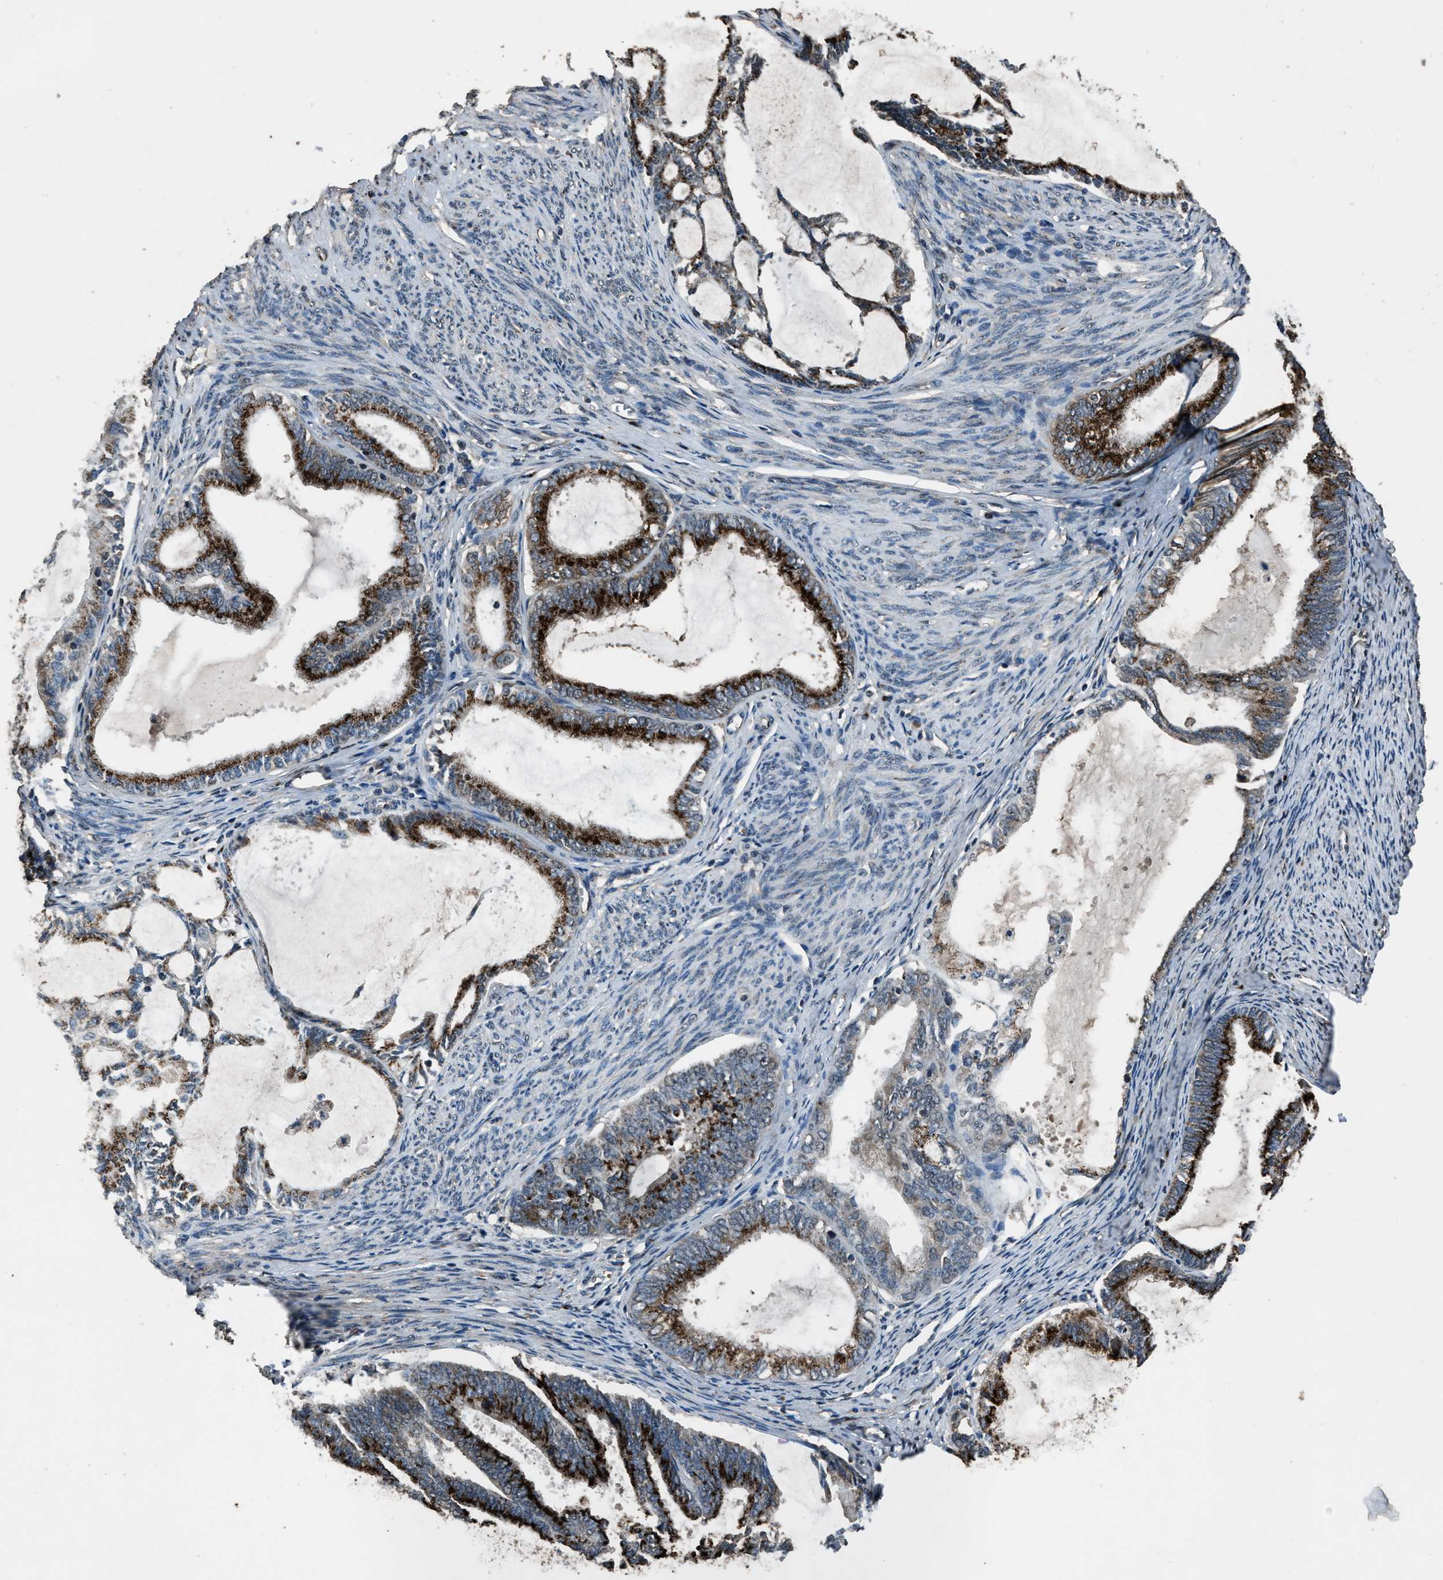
{"staining": {"intensity": "strong", "quantity": ">75%", "location": "cytoplasmic/membranous"}, "tissue": "endometrial cancer", "cell_type": "Tumor cells", "image_type": "cancer", "snomed": [{"axis": "morphology", "description": "Adenocarcinoma, NOS"}, {"axis": "topography", "description": "Endometrium"}], "caption": "Tumor cells demonstrate high levels of strong cytoplasmic/membranous positivity in approximately >75% of cells in human endometrial cancer (adenocarcinoma). (IHC, brightfield microscopy, high magnification).", "gene": "SLC38A10", "patient": {"sex": "female", "age": 86}}